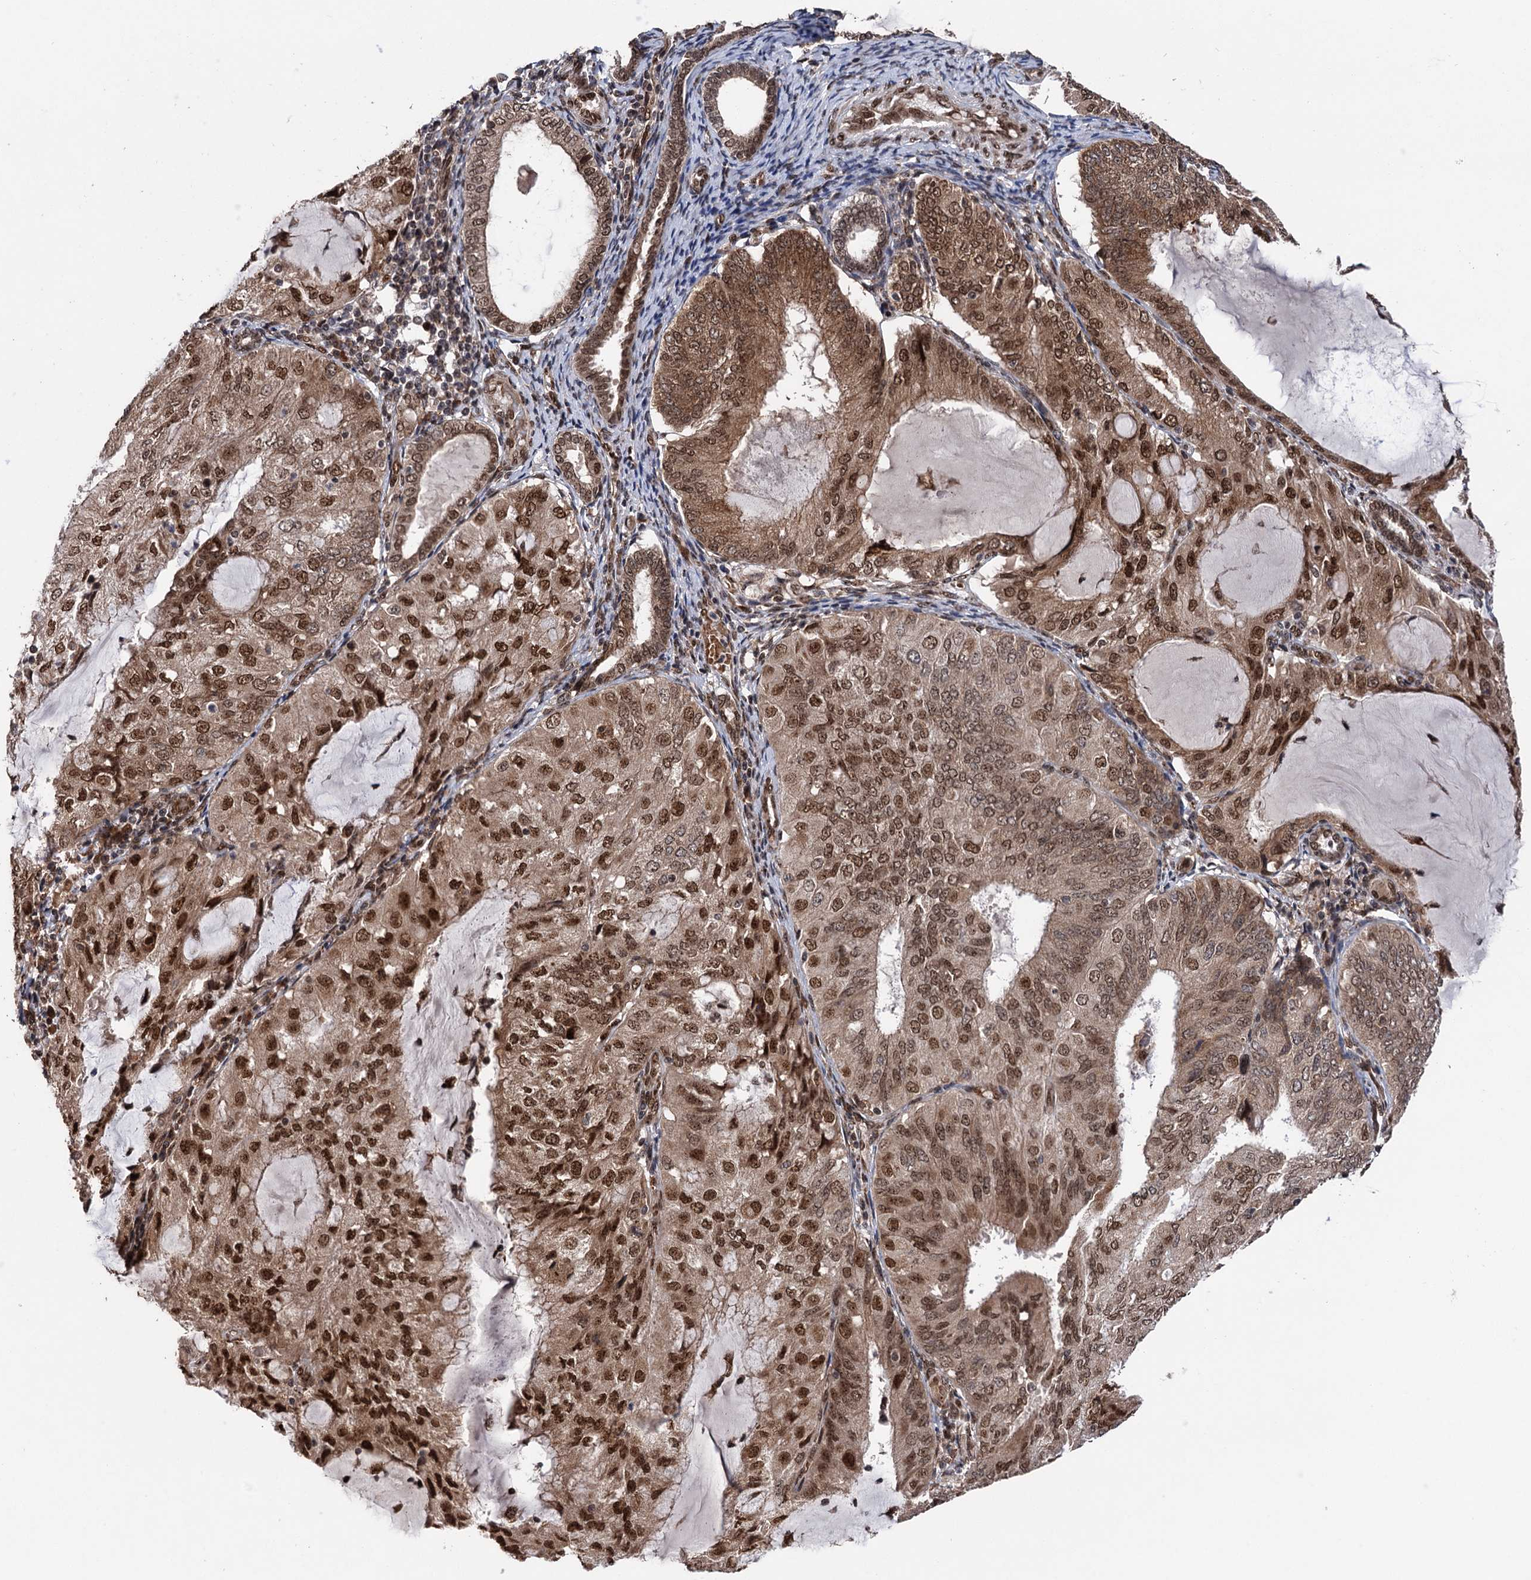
{"staining": {"intensity": "moderate", "quantity": ">75%", "location": "cytoplasmic/membranous,nuclear"}, "tissue": "endometrial cancer", "cell_type": "Tumor cells", "image_type": "cancer", "snomed": [{"axis": "morphology", "description": "Adenocarcinoma, NOS"}, {"axis": "topography", "description": "Endometrium"}], "caption": "A brown stain shows moderate cytoplasmic/membranous and nuclear positivity of a protein in human endometrial adenocarcinoma tumor cells.", "gene": "MESD", "patient": {"sex": "female", "age": 81}}